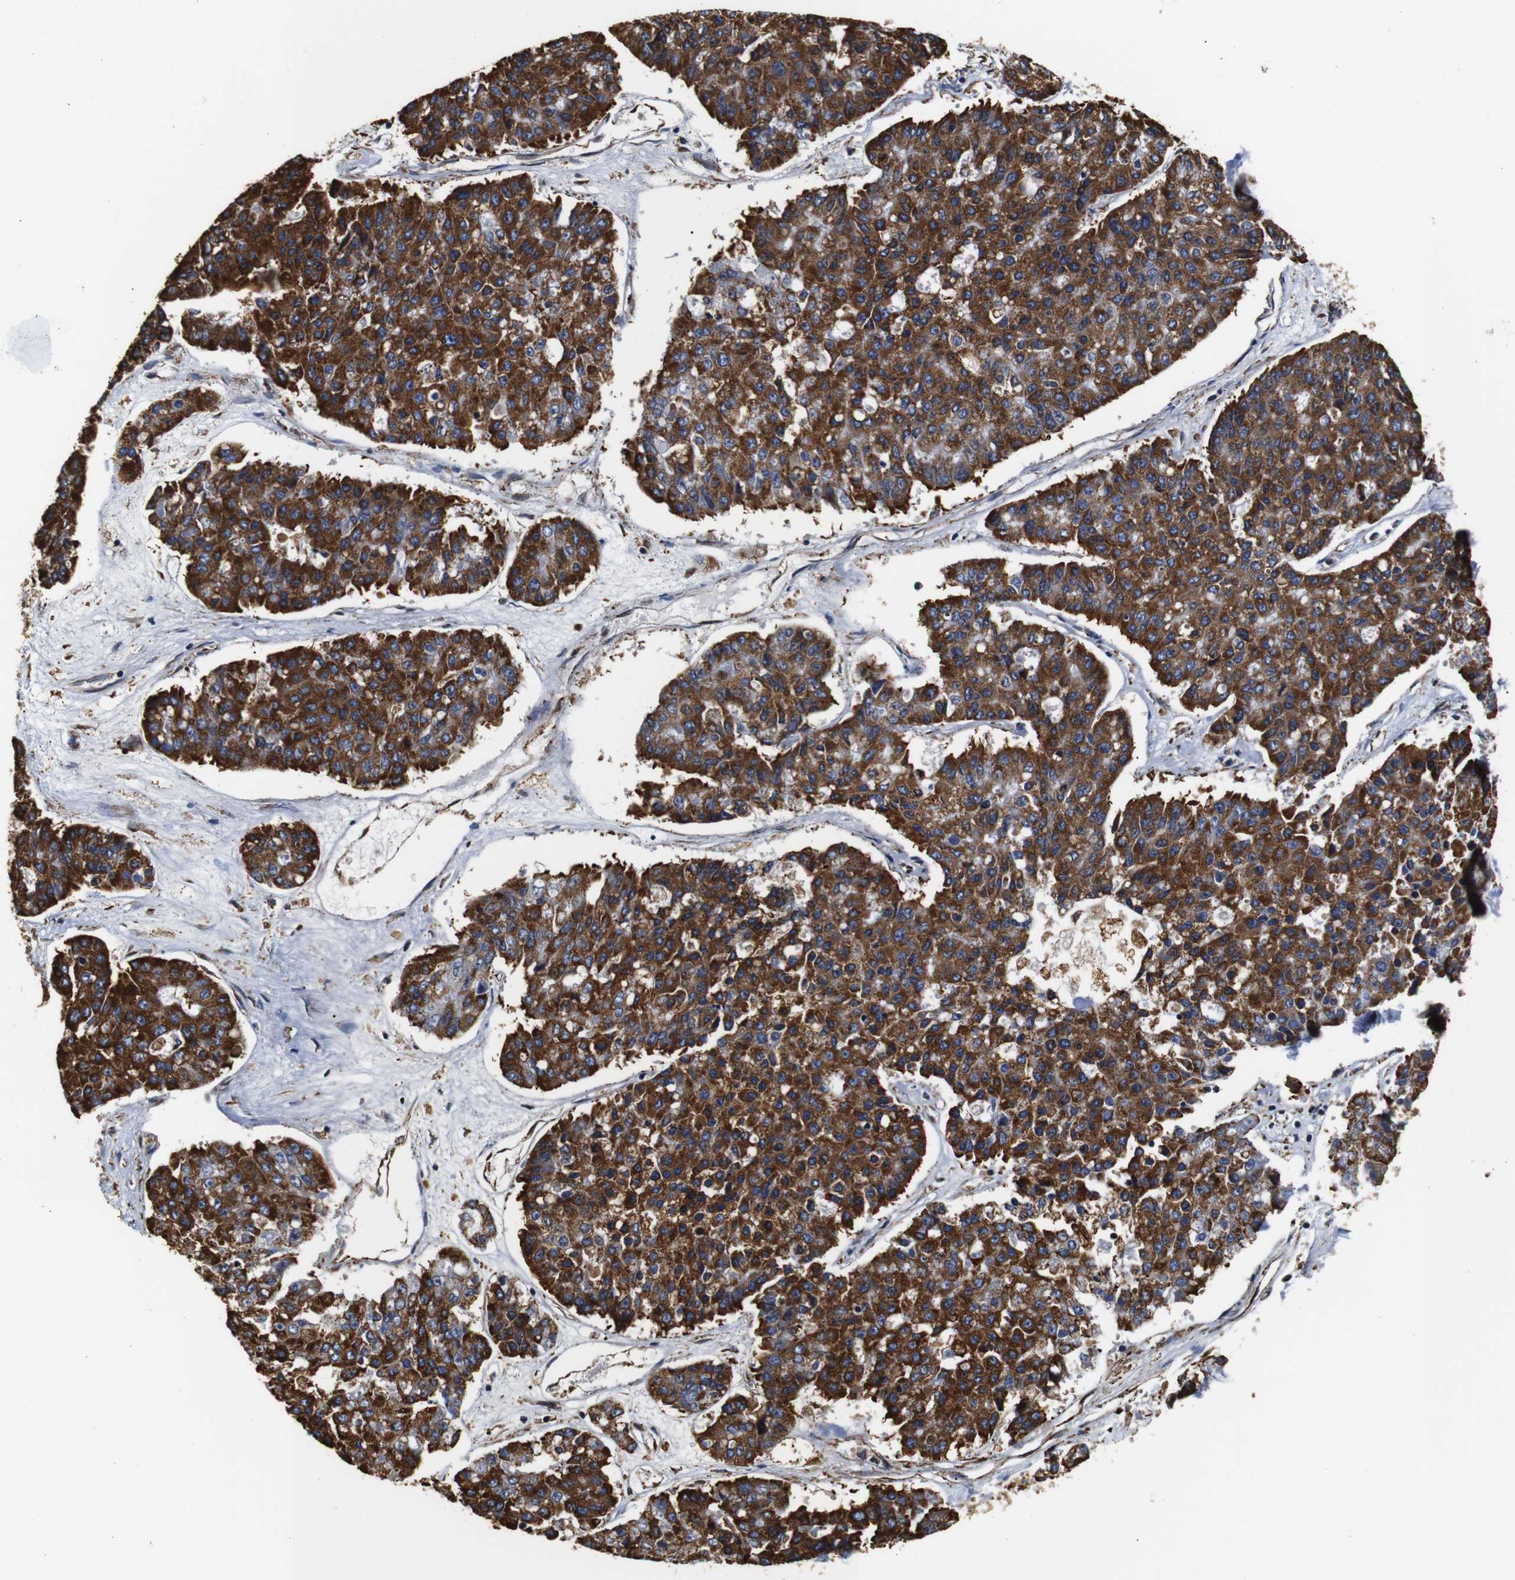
{"staining": {"intensity": "strong", "quantity": ">75%", "location": "cytoplasmic/membranous"}, "tissue": "pancreatic cancer", "cell_type": "Tumor cells", "image_type": "cancer", "snomed": [{"axis": "morphology", "description": "Adenocarcinoma, NOS"}, {"axis": "topography", "description": "Pancreas"}], "caption": "This micrograph reveals immunohistochemistry staining of human adenocarcinoma (pancreatic), with high strong cytoplasmic/membranous positivity in approximately >75% of tumor cells.", "gene": "HHIP", "patient": {"sex": "male", "age": 50}}